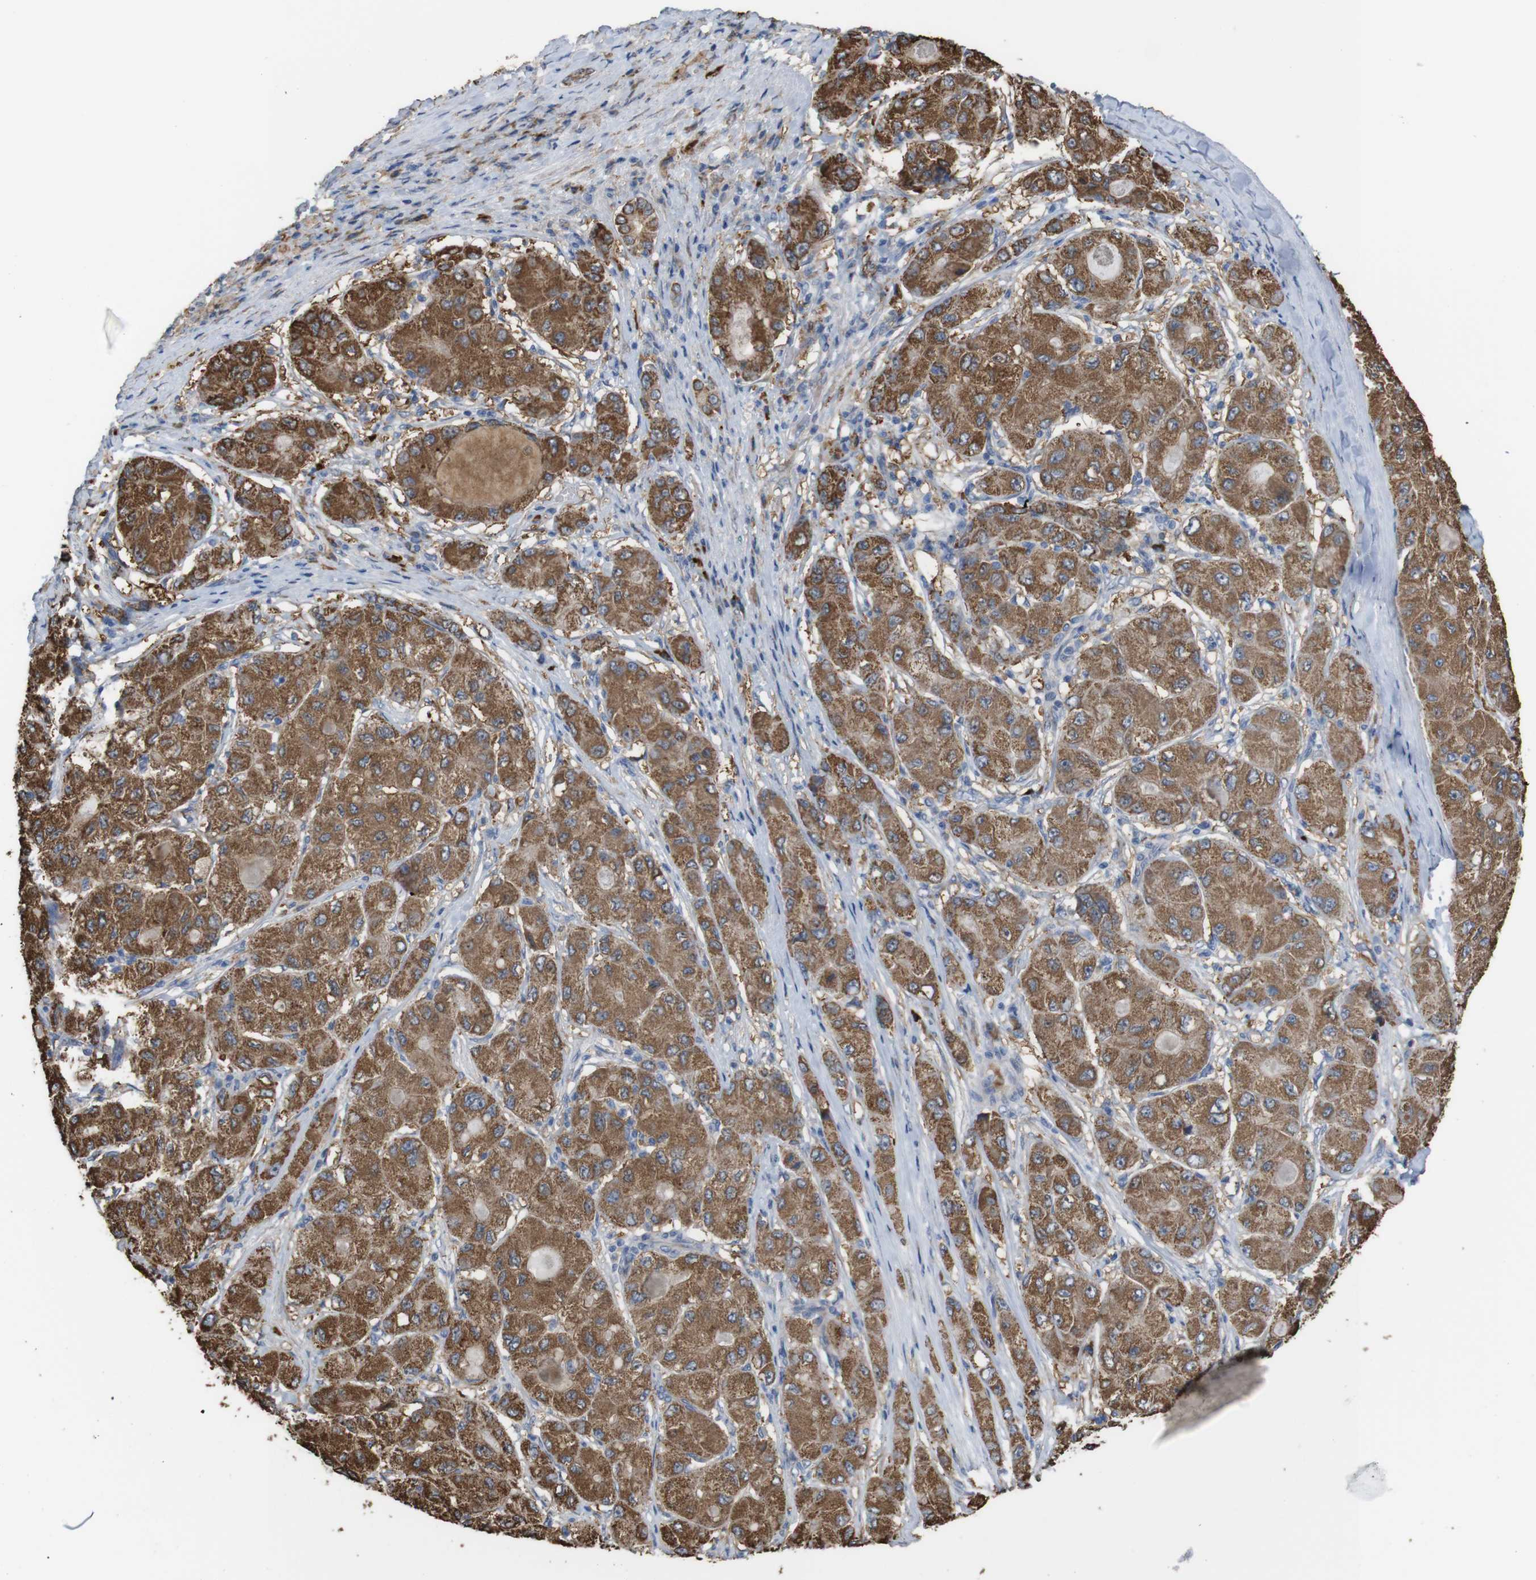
{"staining": {"intensity": "moderate", "quantity": ">75%", "location": "cytoplasmic/membranous"}, "tissue": "liver cancer", "cell_type": "Tumor cells", "image_type": "cancer", "snomed": [{"axis": "morphology", "description": "Carcinoma, Hepatocellular, NOS"}, {"axis": "topography", "description": "Liver"}], "caption": "About >75% of tumor cells in human hepatocellular carcinoma (liver) demonstrate moderate cytoplasmic/membranous protein positivity as visualized by brown immunohistochemical staining.", "gene": "PTPRR", "patient": {"sex": "male", "age": 80}}